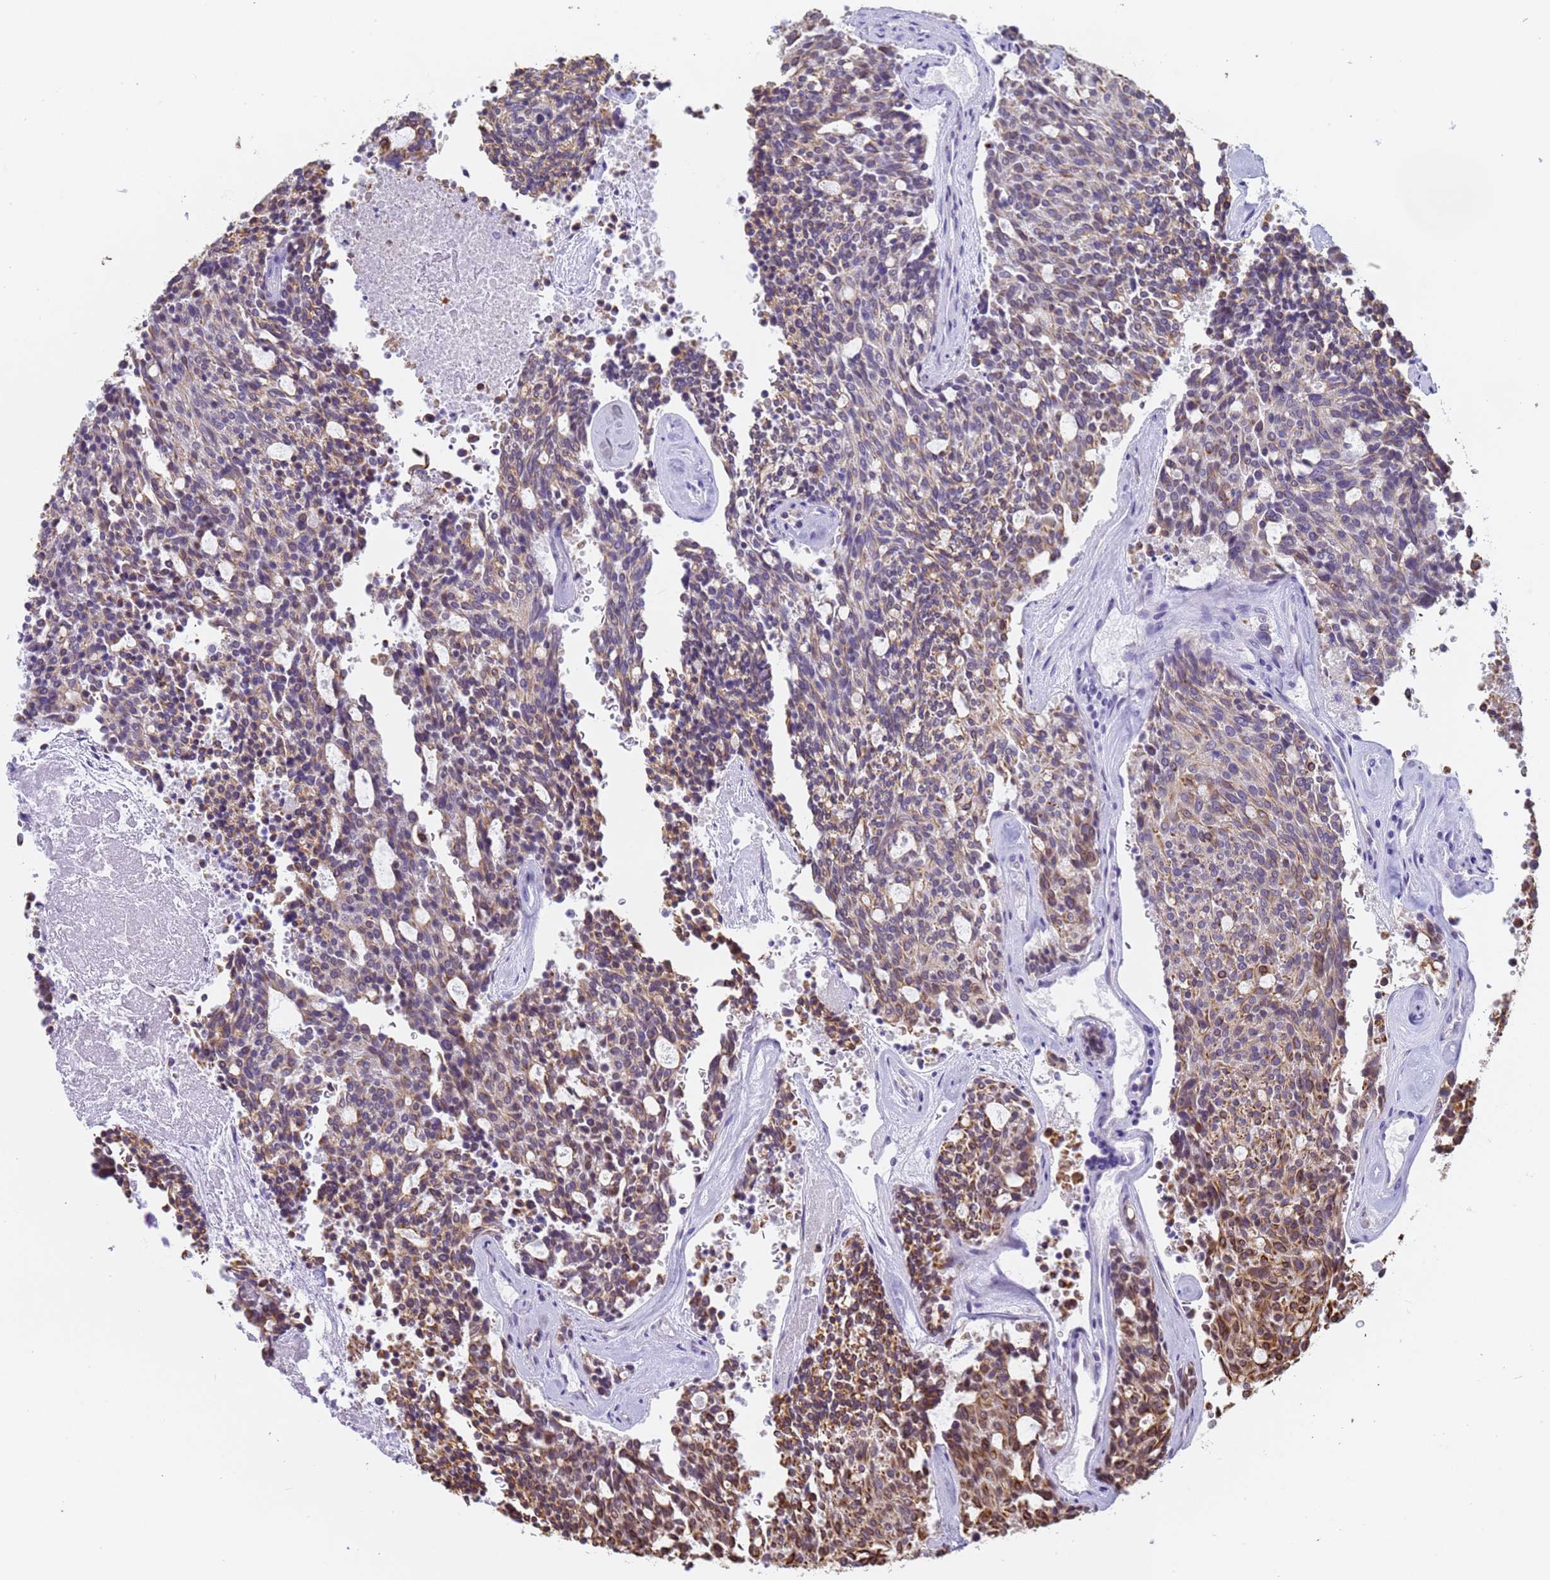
{"staining": {"intensity": "moderate", "quantity": "<25%", "location": "cytoplasmic/membranous"}, "tissue": "carcinoid", "cell_type": "Tumor cells", "image_type": "cancer", "snomed": [{"axis": "morphology", "description": "Carcinoid, malignant, NOS"}, {"axis": "topography", "description": "Pancreas"}], "caption": "A micrograph of carcinoid stained for a protein displays moderate cytoplasmic/membranous brown staining in tumor cells.", "gene": "VWA3A", "patient": {"sex": "female", "age": 54}}